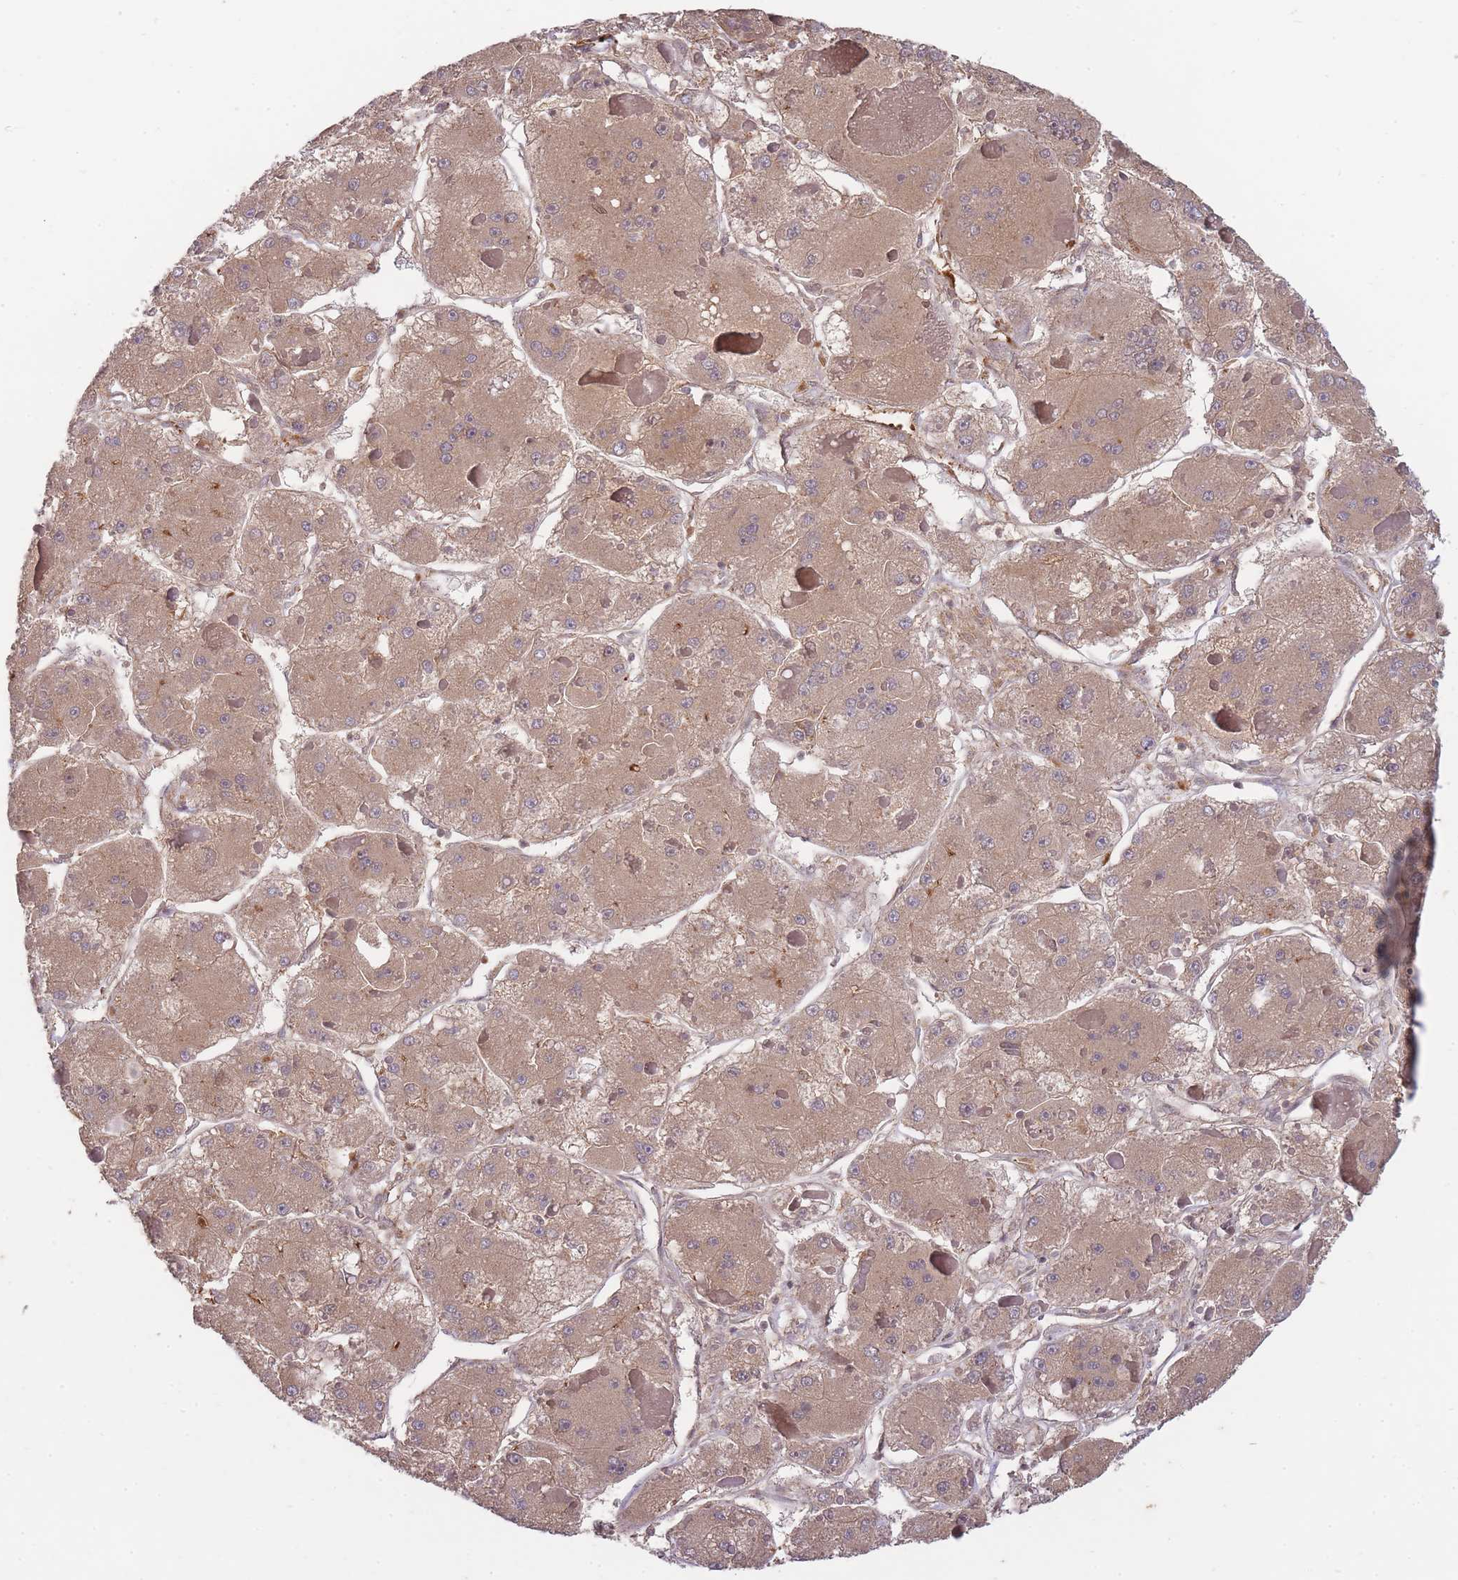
{"staining": {"intensity": "weak", "quantity": ">75%", "location": "cytoplasmic/membranous"}, "tissue": "liver cancer", "cell_type": "Tumor cells", "image_type": "cancer", "snomed": [{"axis": "morphology", "description": "Carcinoma, Hepatocellular, NOS"}, {"axis": "topography", "description": "Liver"}], "caption": "Tumor cells demonstrate weak cytoplasmic/membranous positivity in approximately >75% of cells in hepatocellular carcinoma (liver). (DAB IHC, brown staining for protein, blue staining for nuclei).", "gene": "RALGDS", "patient": {"sex": "female", "age": 73}}